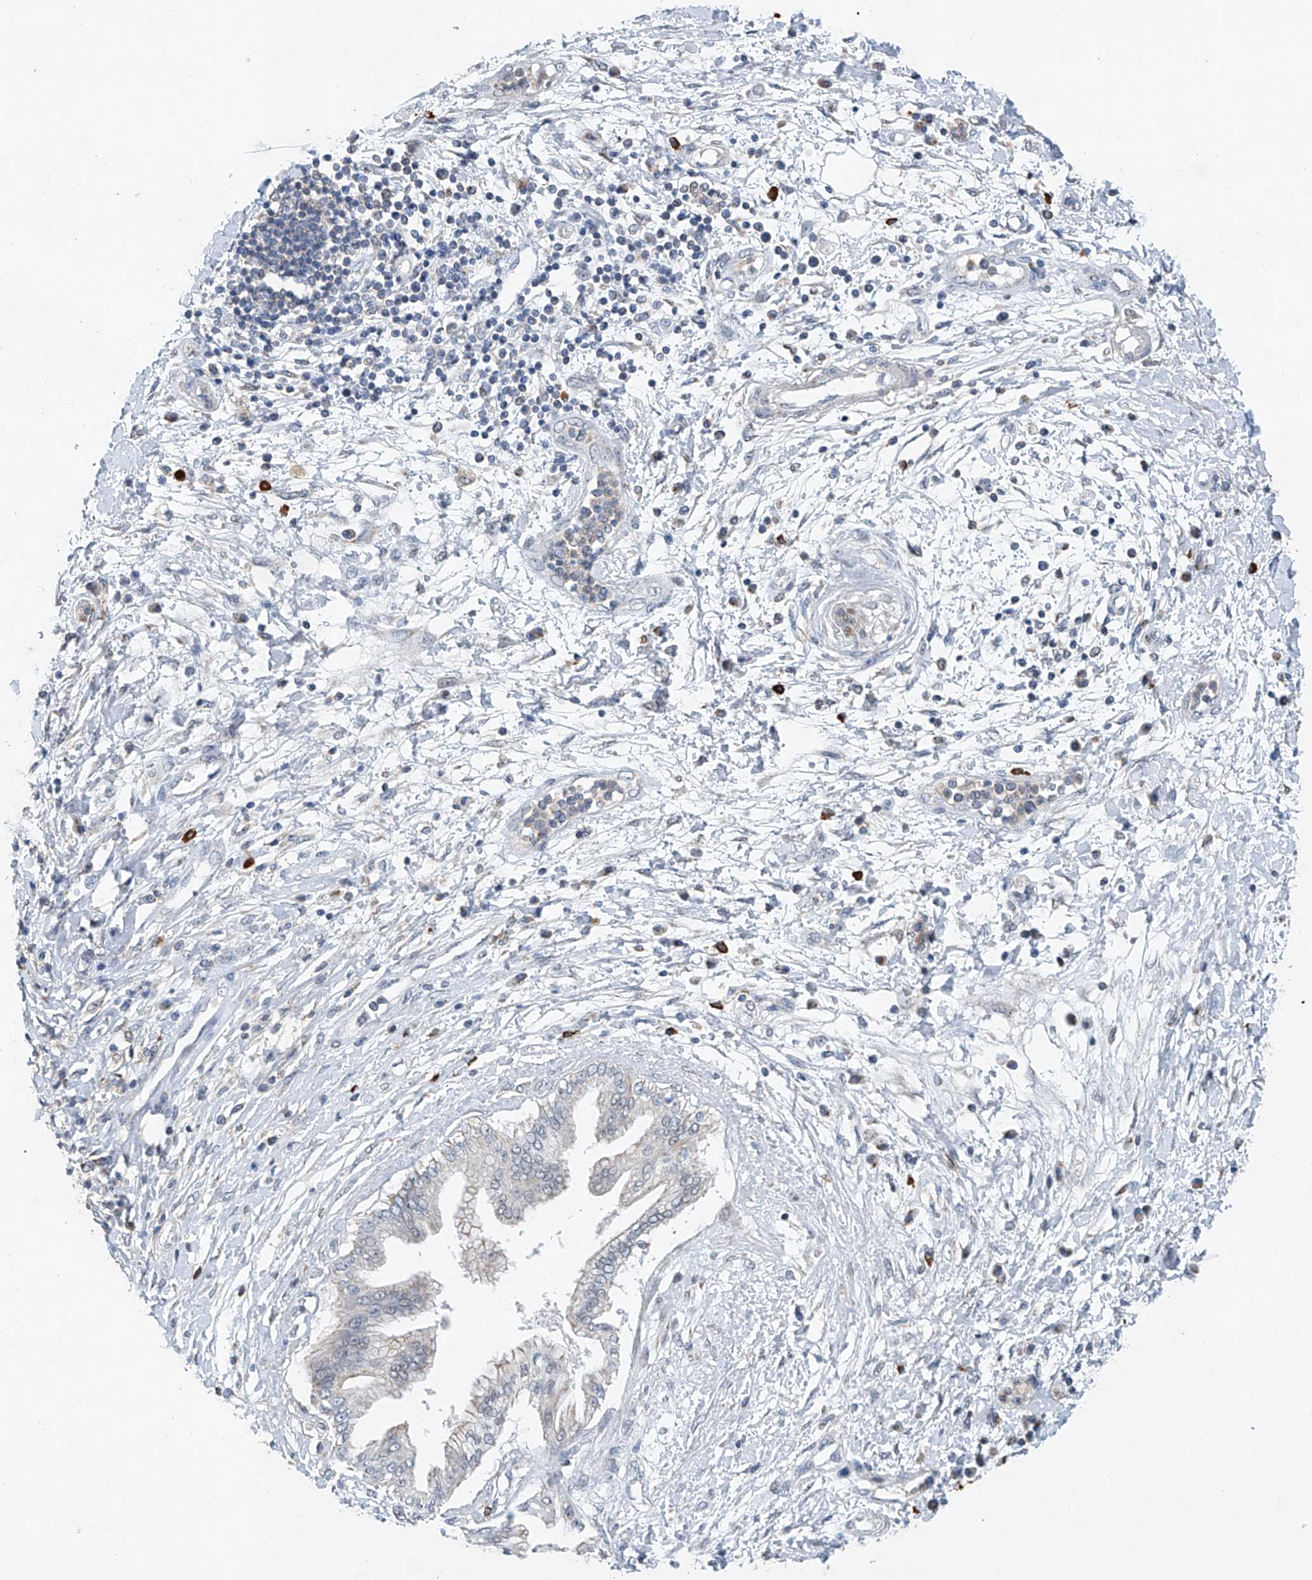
{"staining": {"intensity": "negative", "quantity": "none", "location": "none"}, "tissue": "pancreatic cancer", "cell_type": "Tumor cells", "image_type": "cancer", "snomed": [{"axis": "morphology", "description": "Adenocarcinoma, NOS"}, {"axis": "topography", "description": "Pancreas"}], "caption": "Pancreatic adenocarcinoma stained for a protein using immunohistochemistry (IHC) reveals no positivity tumor cells.", "gene": "KLF15", "patient": {"sex": "female", "age": 56}}